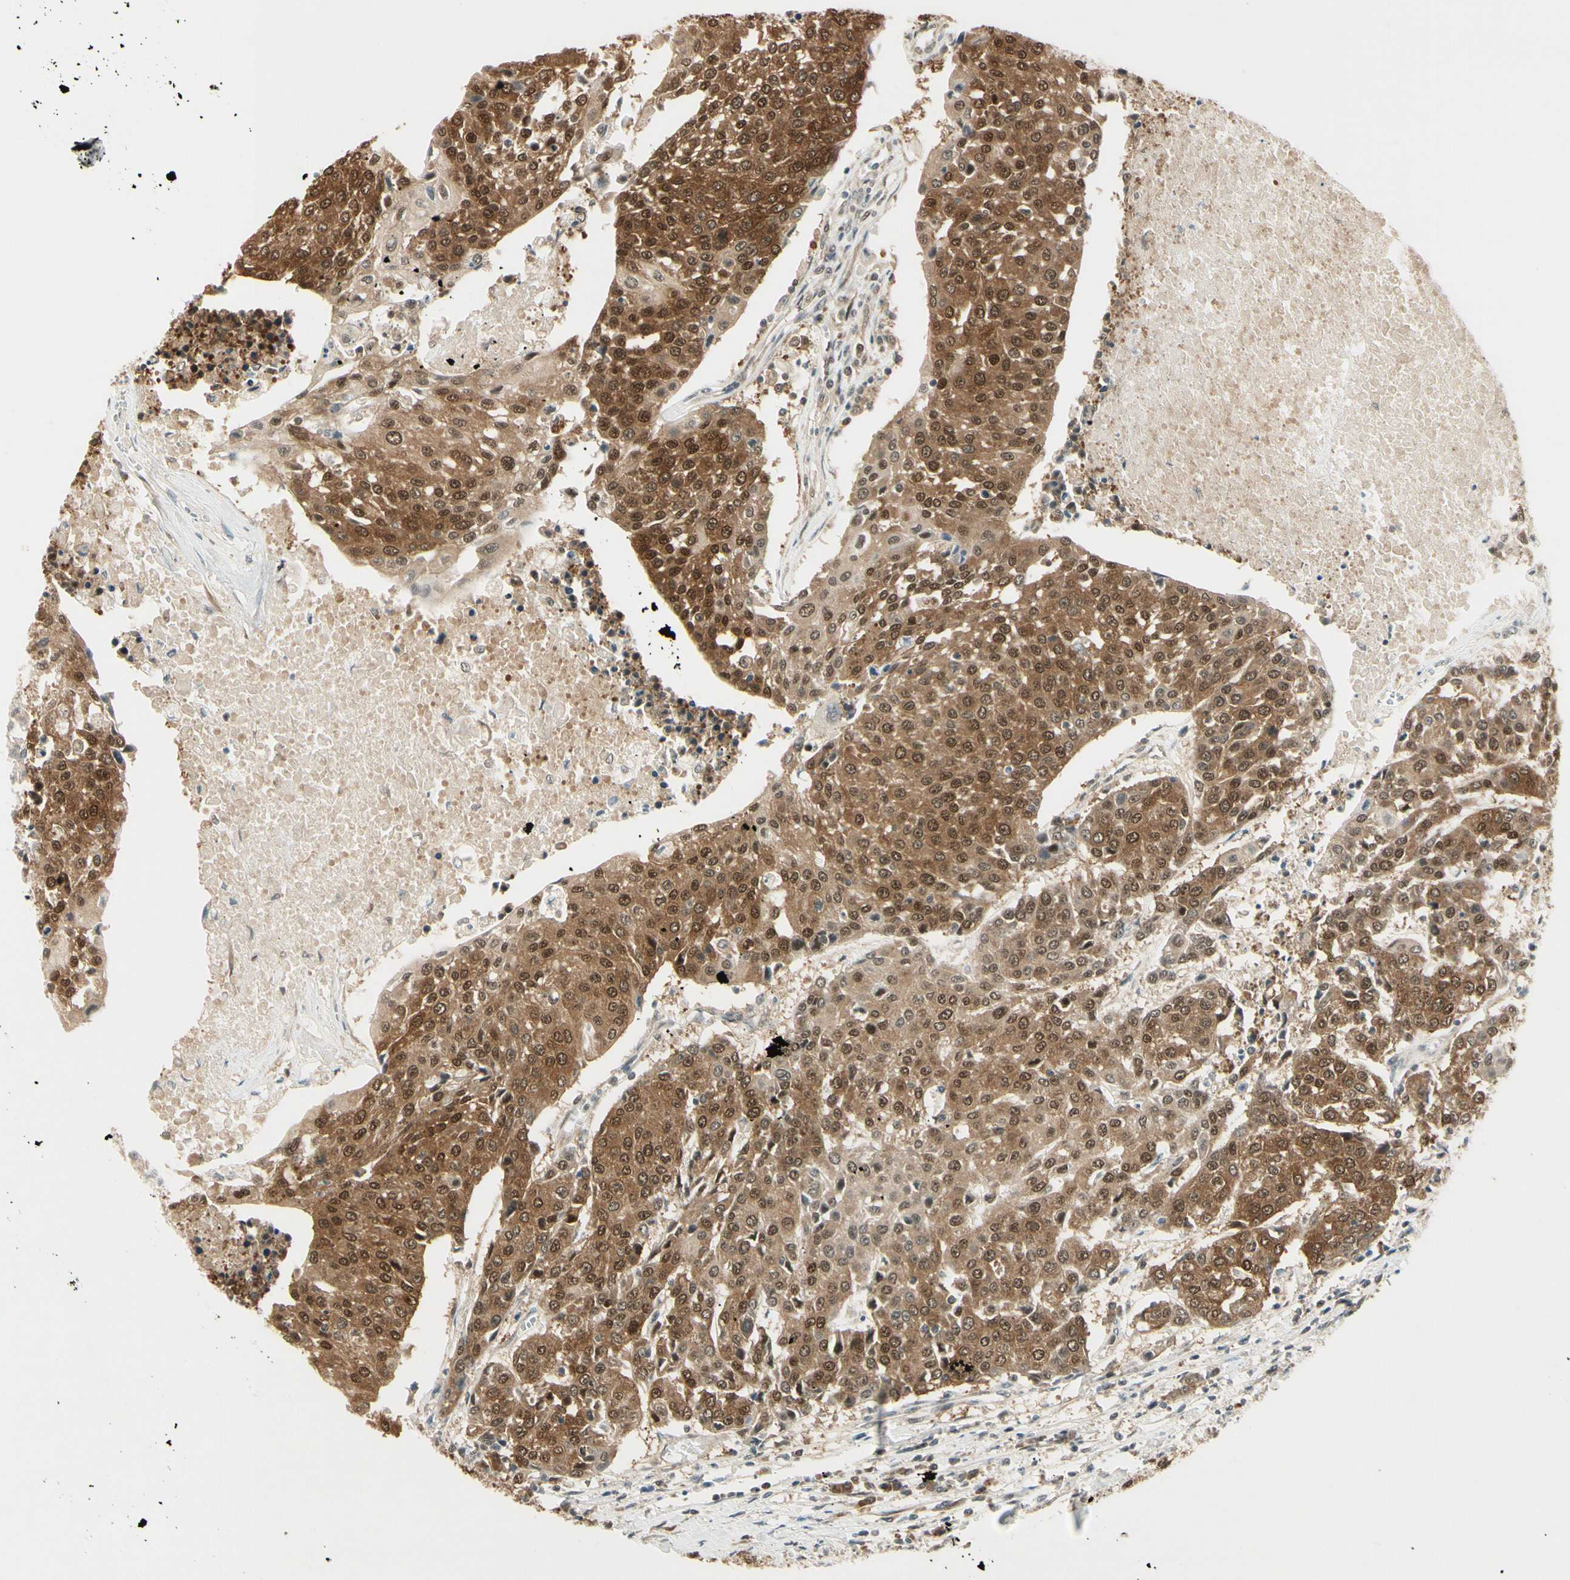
{"staining": {"intensity": "moderate", "quantity": ">75%", "location": "cytoplasmic/membranous"}, "tissue": "urothelial cancer", "cell_type": "Tumor cells", "image_type": "cancer", "snomed": [{"axis": "morphology", "description": "Urothelial carcinoma, High grade"}, {"axis": "topography", "description": "Urinary bladder"}], "caption": "DAB (3,3'-diaminobenzidine) immunohistochemical staining of human high-grade urothelial carcinoma displays moderate cytoplasmic/membranous protein expression in approximately >75% of tumor cells.", "gene": "IPO5", "patient": {"sex": "female", "age": 85}}